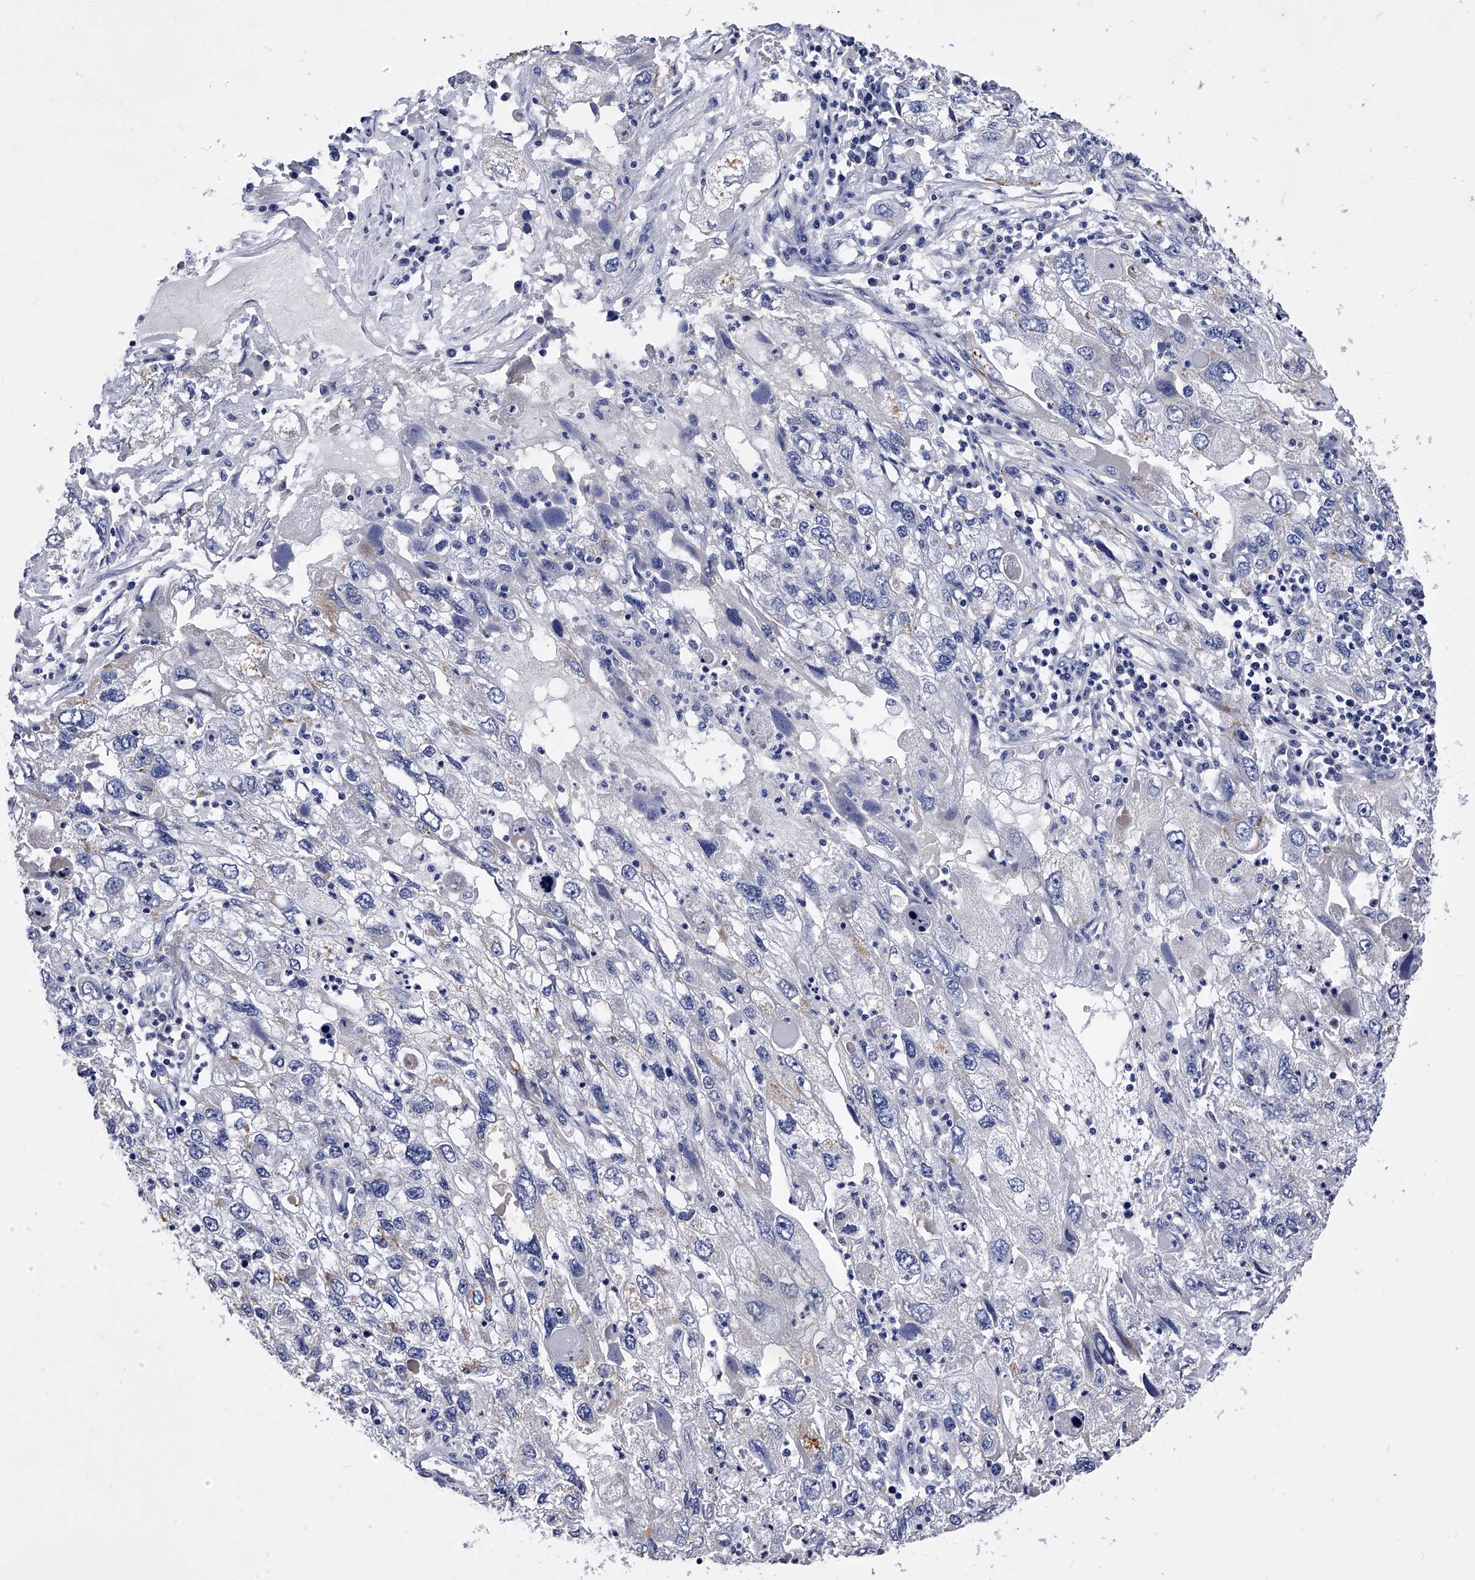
{"staining": {"intensity": "negative", "quantity": "none", "location": "none"}, "tissue": "endometrial cancer", "cell_type": "Tumor cells", "image_type": "cancer", "snomed": [{"axis": "morphology", "description": "Adenocarcinoma, NOS"}, {"axis": "topography", "description": "Endometrium"}], "caption": "This is an immunohistochemistry (IHC) image of human adenocarcinoma (endometrial). There is no staining in tumor cells.", "gene": "ZNF529", "patient": {"sex": "female", "age": 49}}